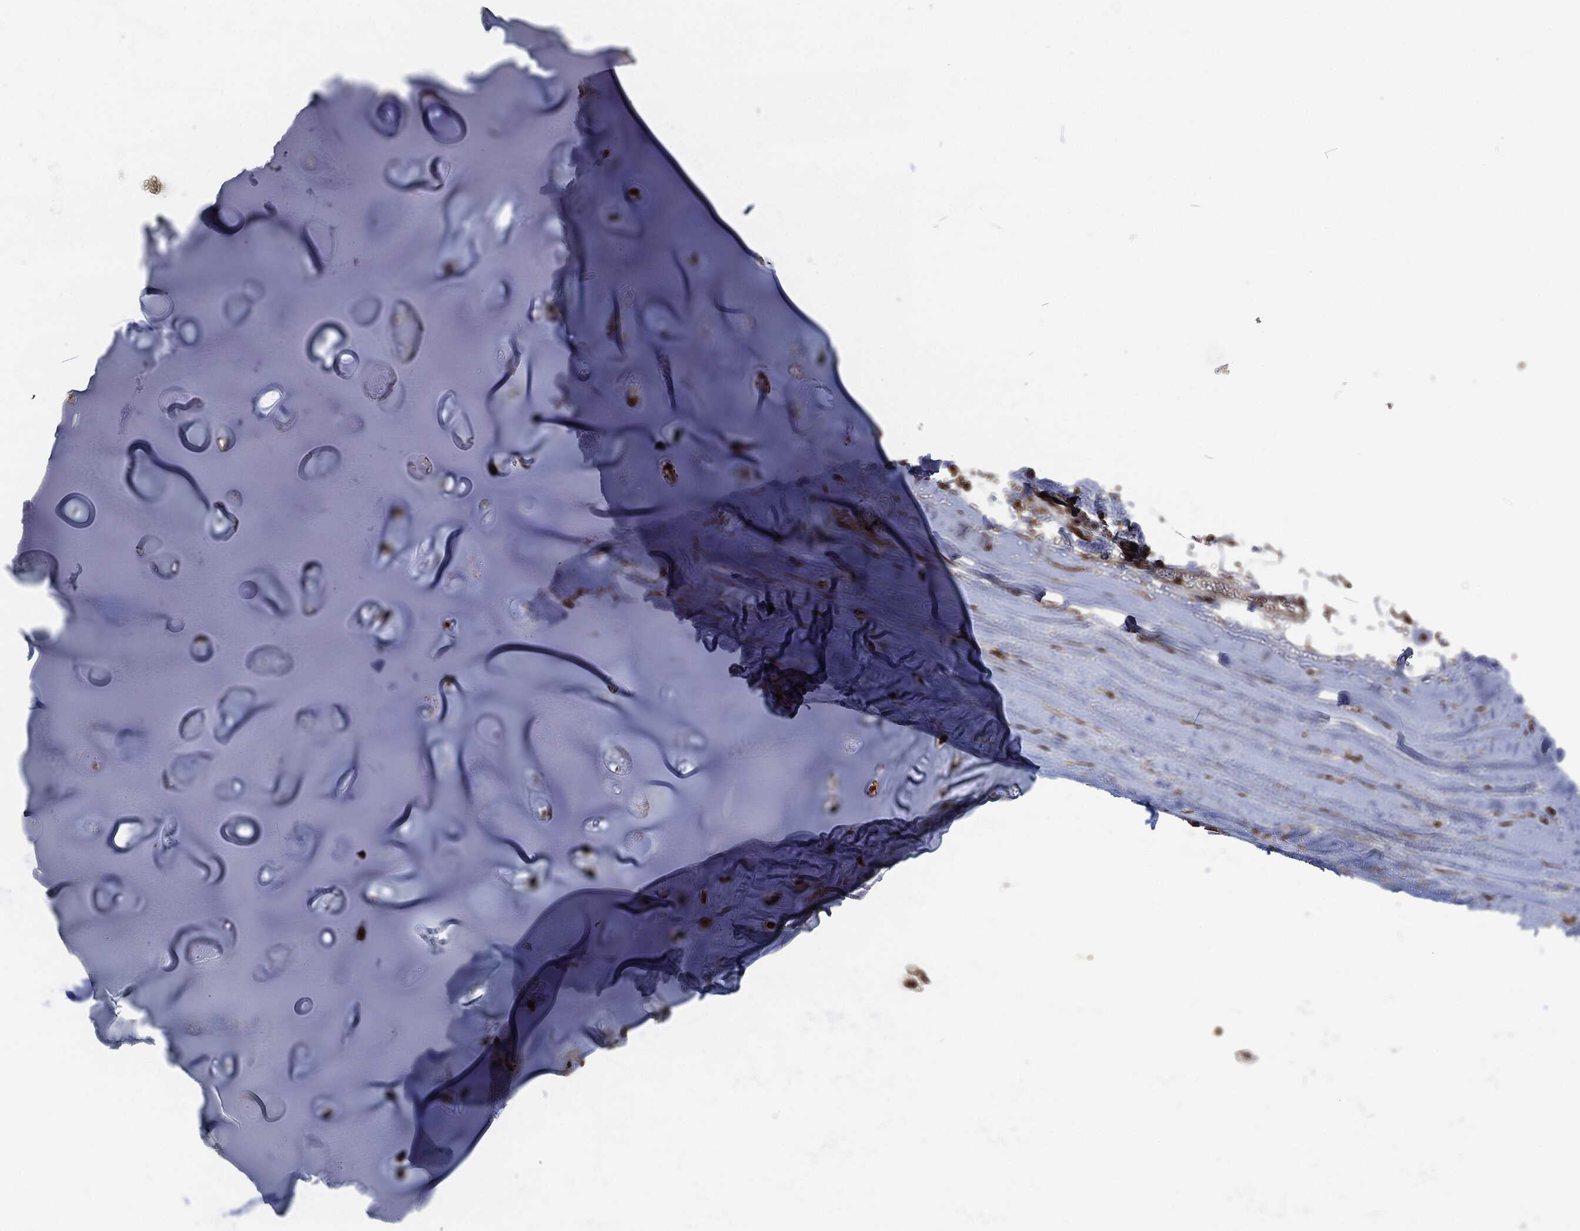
{"staining": {"intensity": "strong", "quantity": "25%-75%", "location": "nuclear"}, "tissue": "adipose tissue", "cell_type": "Adipocytes", "image_type": "normal", "snomed": [{"axis": "morphology", "description": "Normal tissue, NOS"}, {"axis": "topography", "description": "Cartilage tissue"}], "caption": "A micrograph showing strong nuclear positivity in approximately 25%-75% of adipocytes in unremarkable adipose tissue, as visualized by brown immunohistochemical staining.", "gene": "SNAI1", "patient": {"sex": "male", "age": 81}}